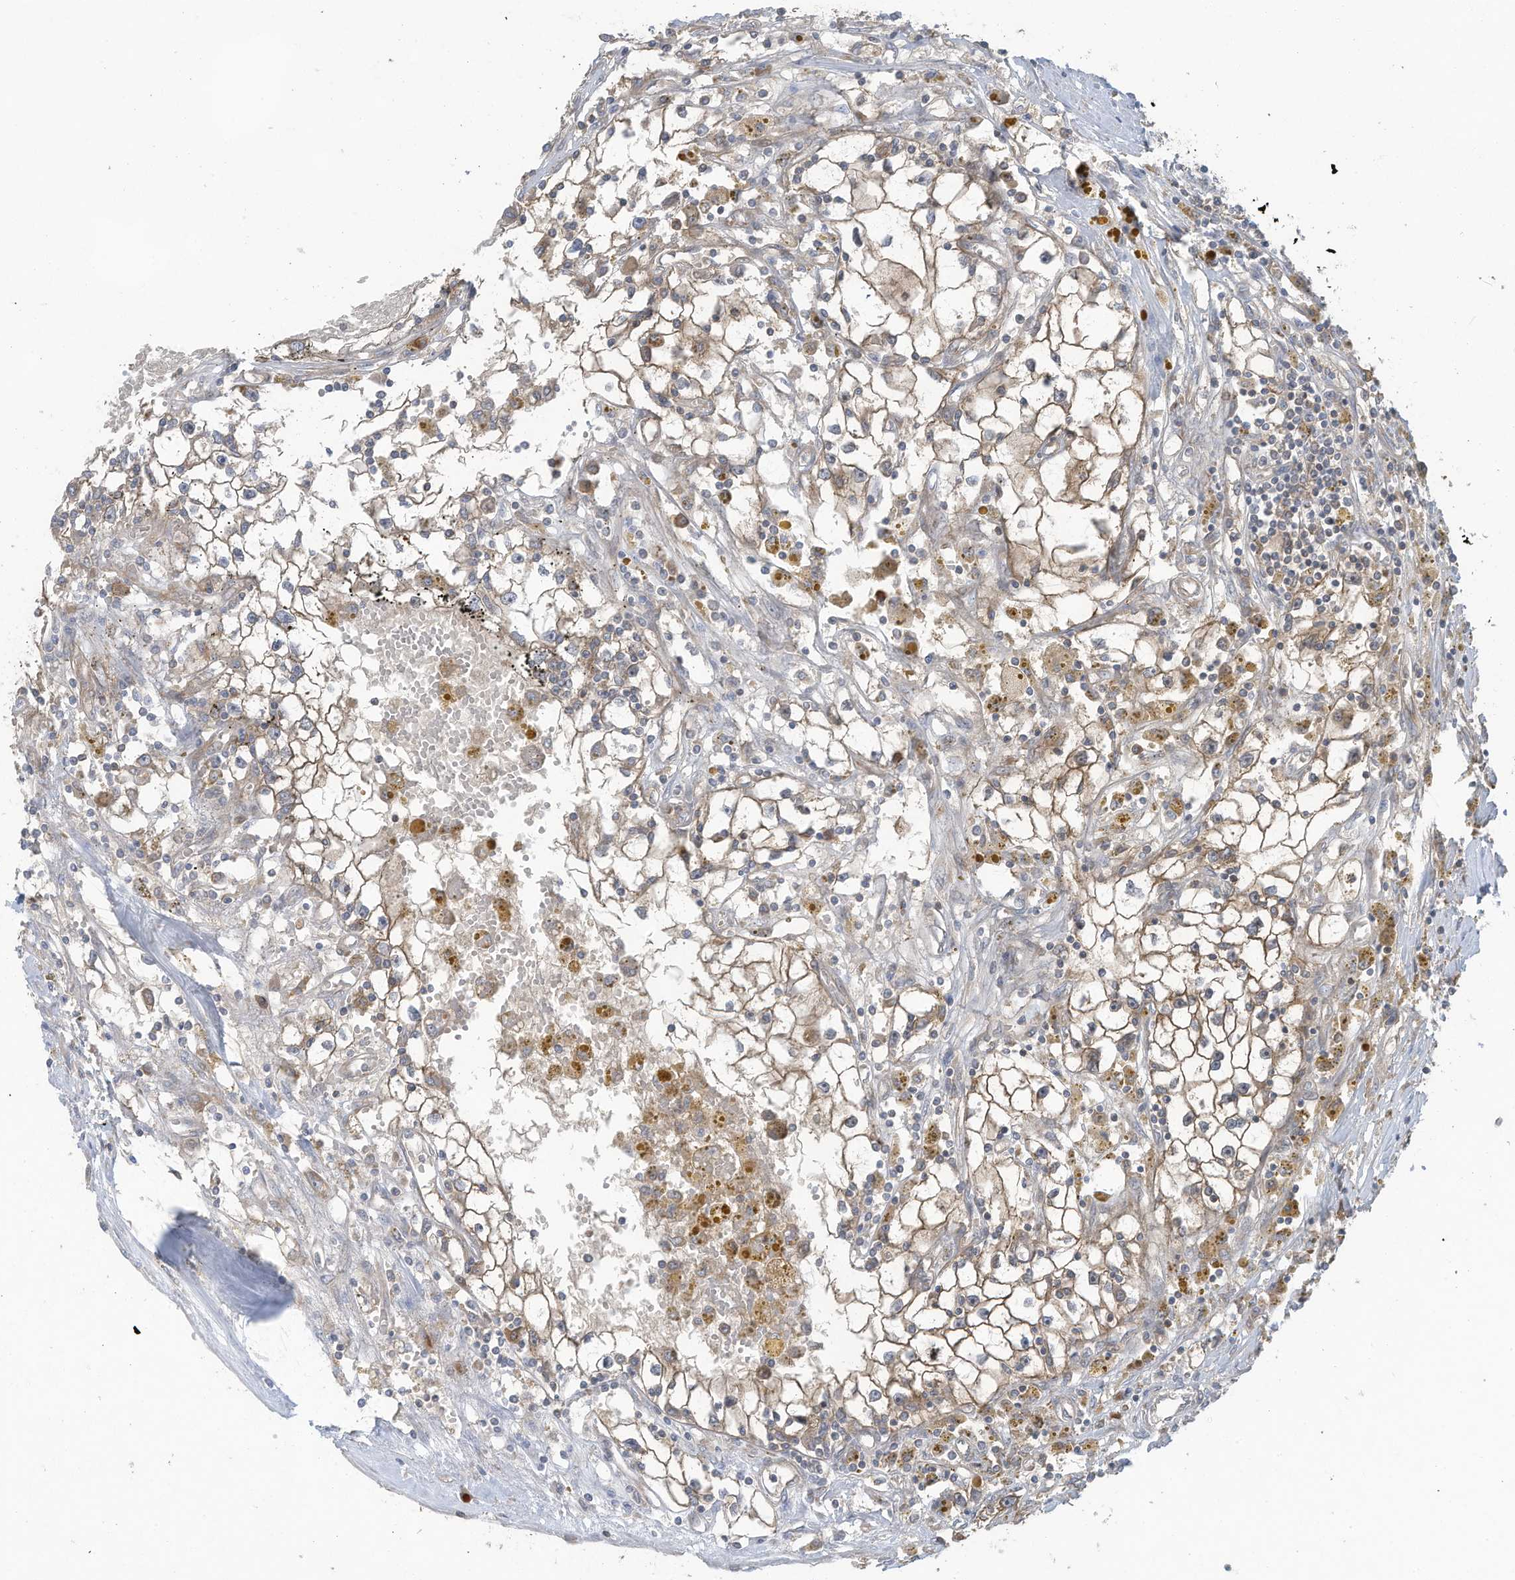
{"staining": {"intensity": "weak", "quantity": "<25%", "location": "cytoplasmic/membranous"}, "tissue": "renal cancer", "cell_type": "Tumor cells", "image_type": "cancer", "snomed": [{"axis": "morphology", "description": "Adenocarcinoma, NOS"}, {"axis": "topography", "description": "Kidney"}], "caption": "Tumor cells show no significant staining in renal cancer (adenocarcinoma).", "gene": "OLA1", "patient": {"sex": "male", "age": 56}}